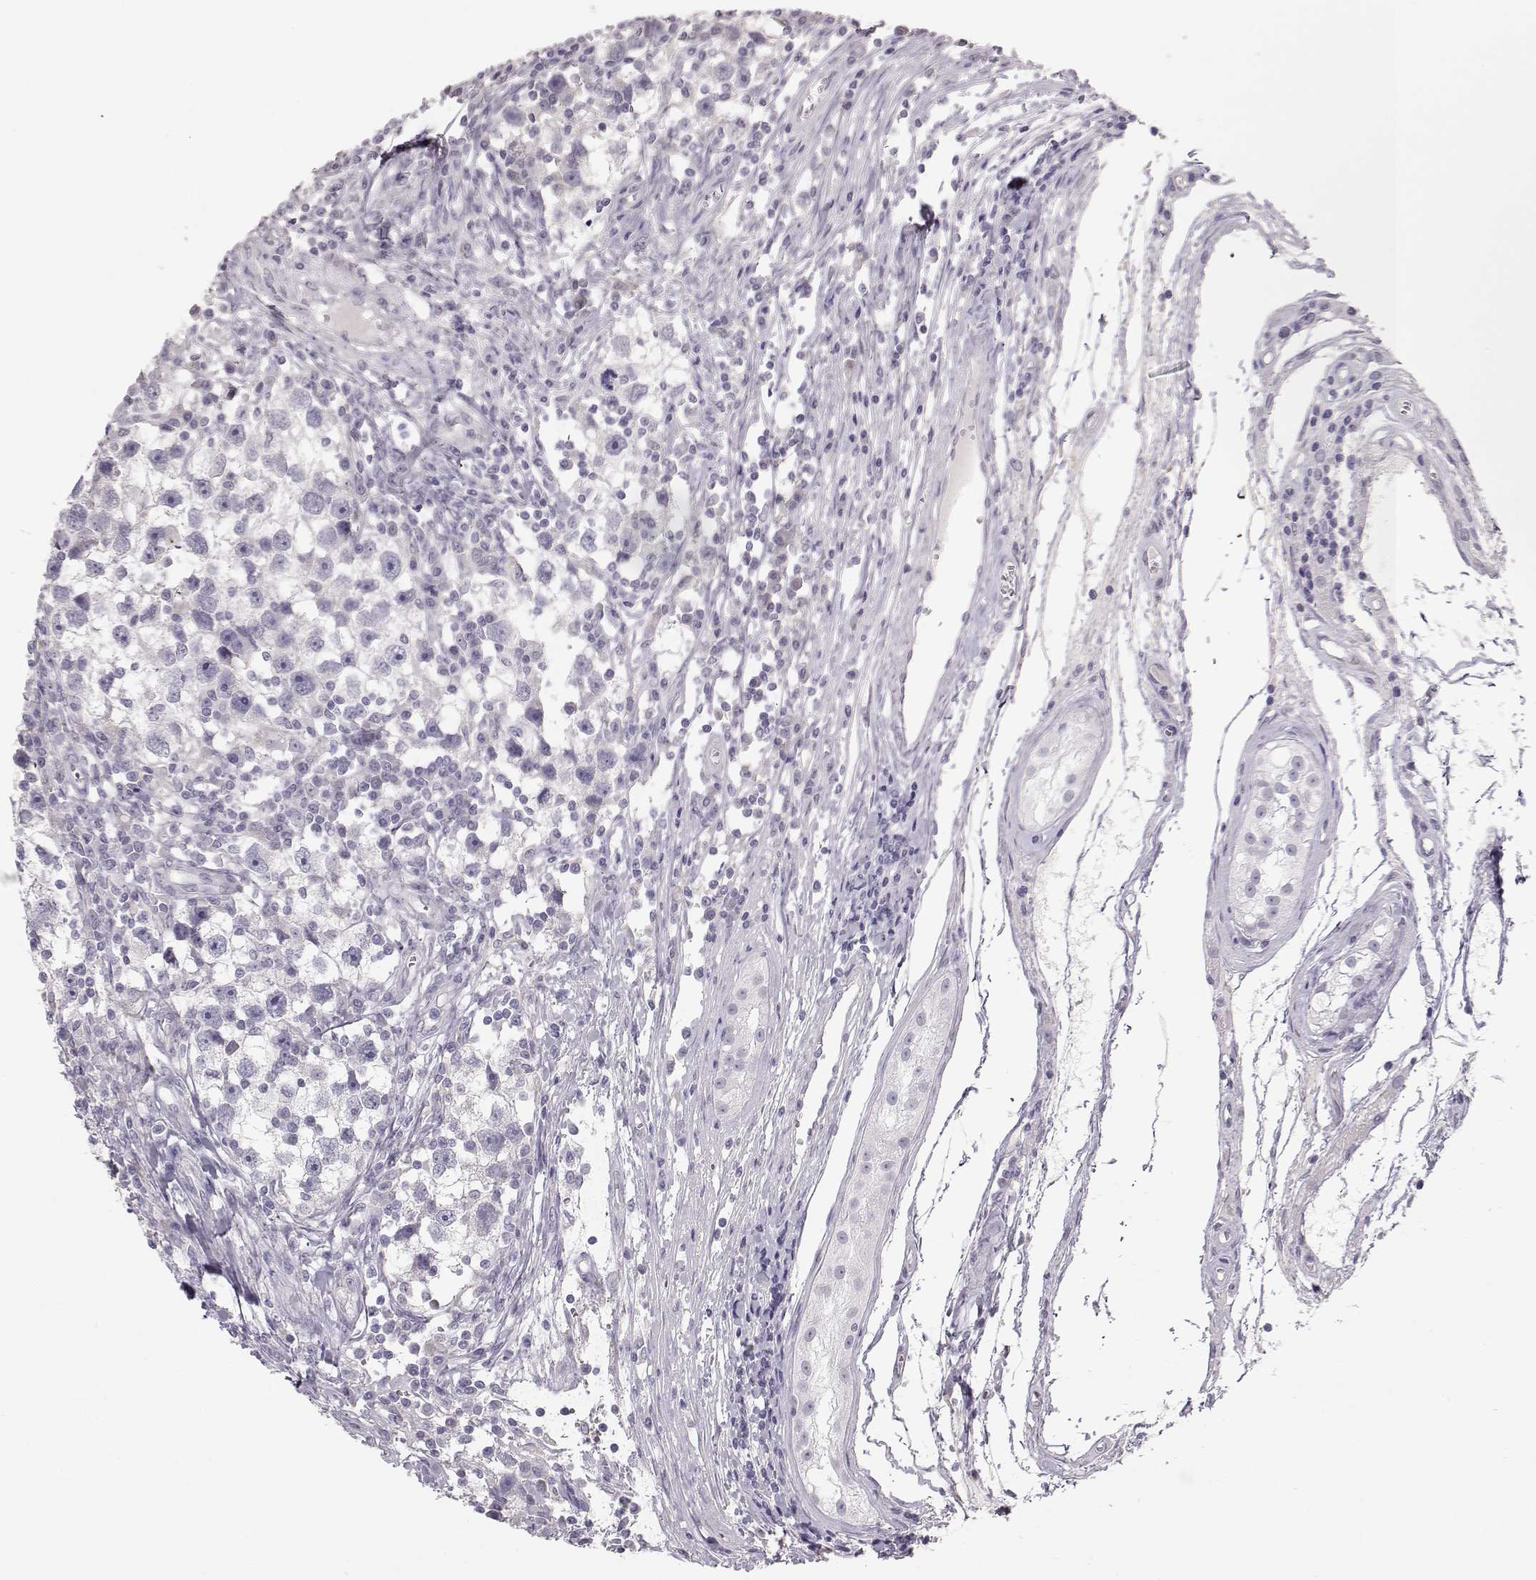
{"staining": {"intensity": "negative", "quantity": "none", "location": "none"}, "tissue": "testis cancer", "cell_type": "Tumor cells", "image_type": "cancer", "snomed": [{"axis": "morphology", "description": "Seminoma, NOS"}, {"axis": "topography", "description": "Testis"}], "caption": "An immunohistochemistry histopathology image of seminoma (testis) is shown. There is no staining in tumor cells of seminoma (testis). (DAB (3,3'-diaminobenzidine) immunohistochemistry (IHC) visualized using brightfield microscopy, high magnification).", "gene": "POU1F1", "patient": {"sex": "male", "age": 30}}